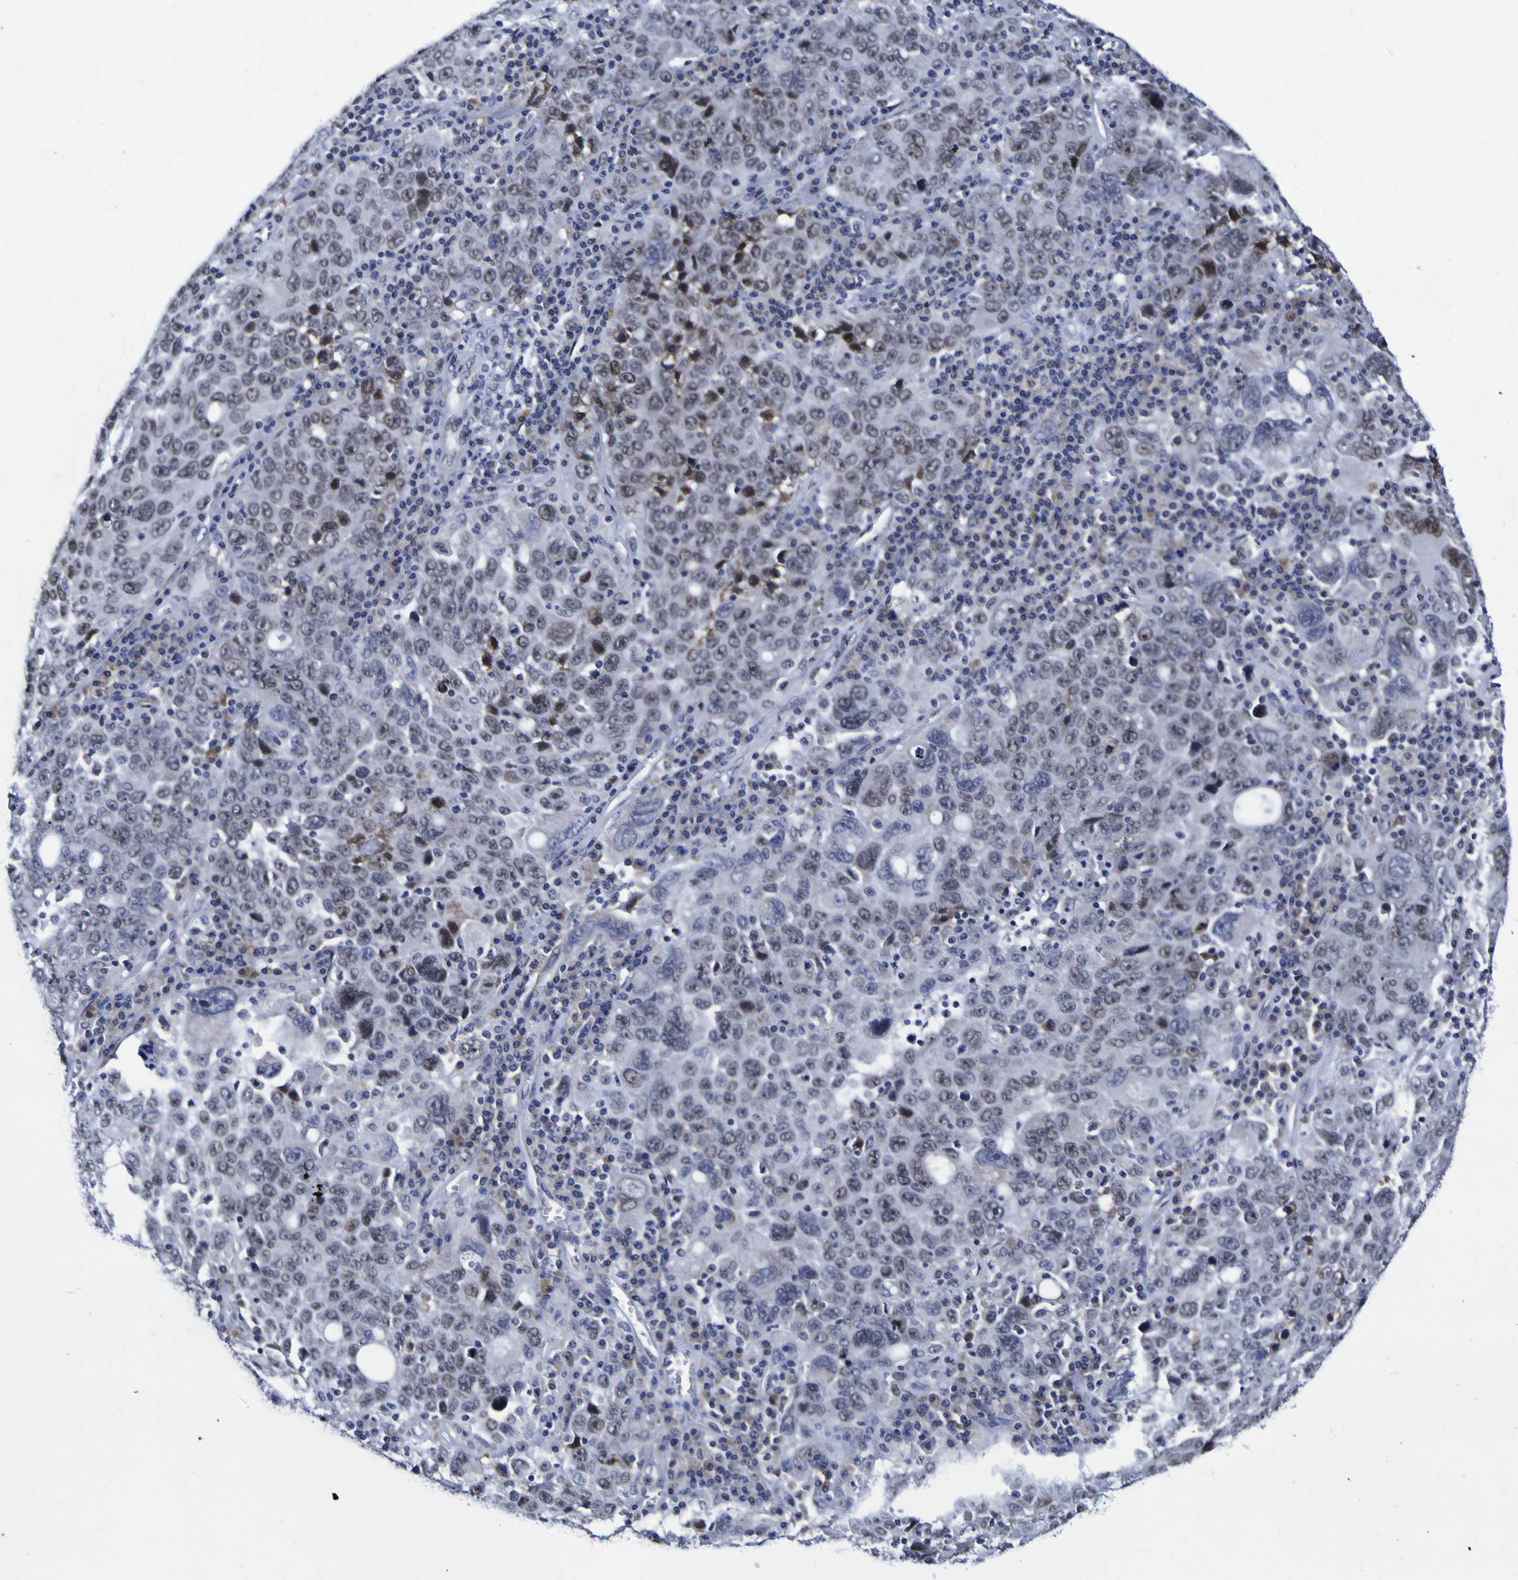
{"staining": {"intensity": "weak", "quantity": "25%-75%", "location": "cytoplasmic/membranous,nuclear"}, "tissue": "ovarian cancer", "cell_type": "Tumor cells", "image_type": "cancer", "snomed": [{"axis": "morphology", "description": "Carcinoma, endometroid"}, {"axis": "topography", "description": "Ovary"}], "caption": "Immunohistochemical staining of human ovarian cancer exhibits low levels of weak cytoplasmic/membranous and nuclear positivity in about 25%-75% of tumor cells.", "gene": "MBD3", "patient": {"sex": "female", "age": 62}}